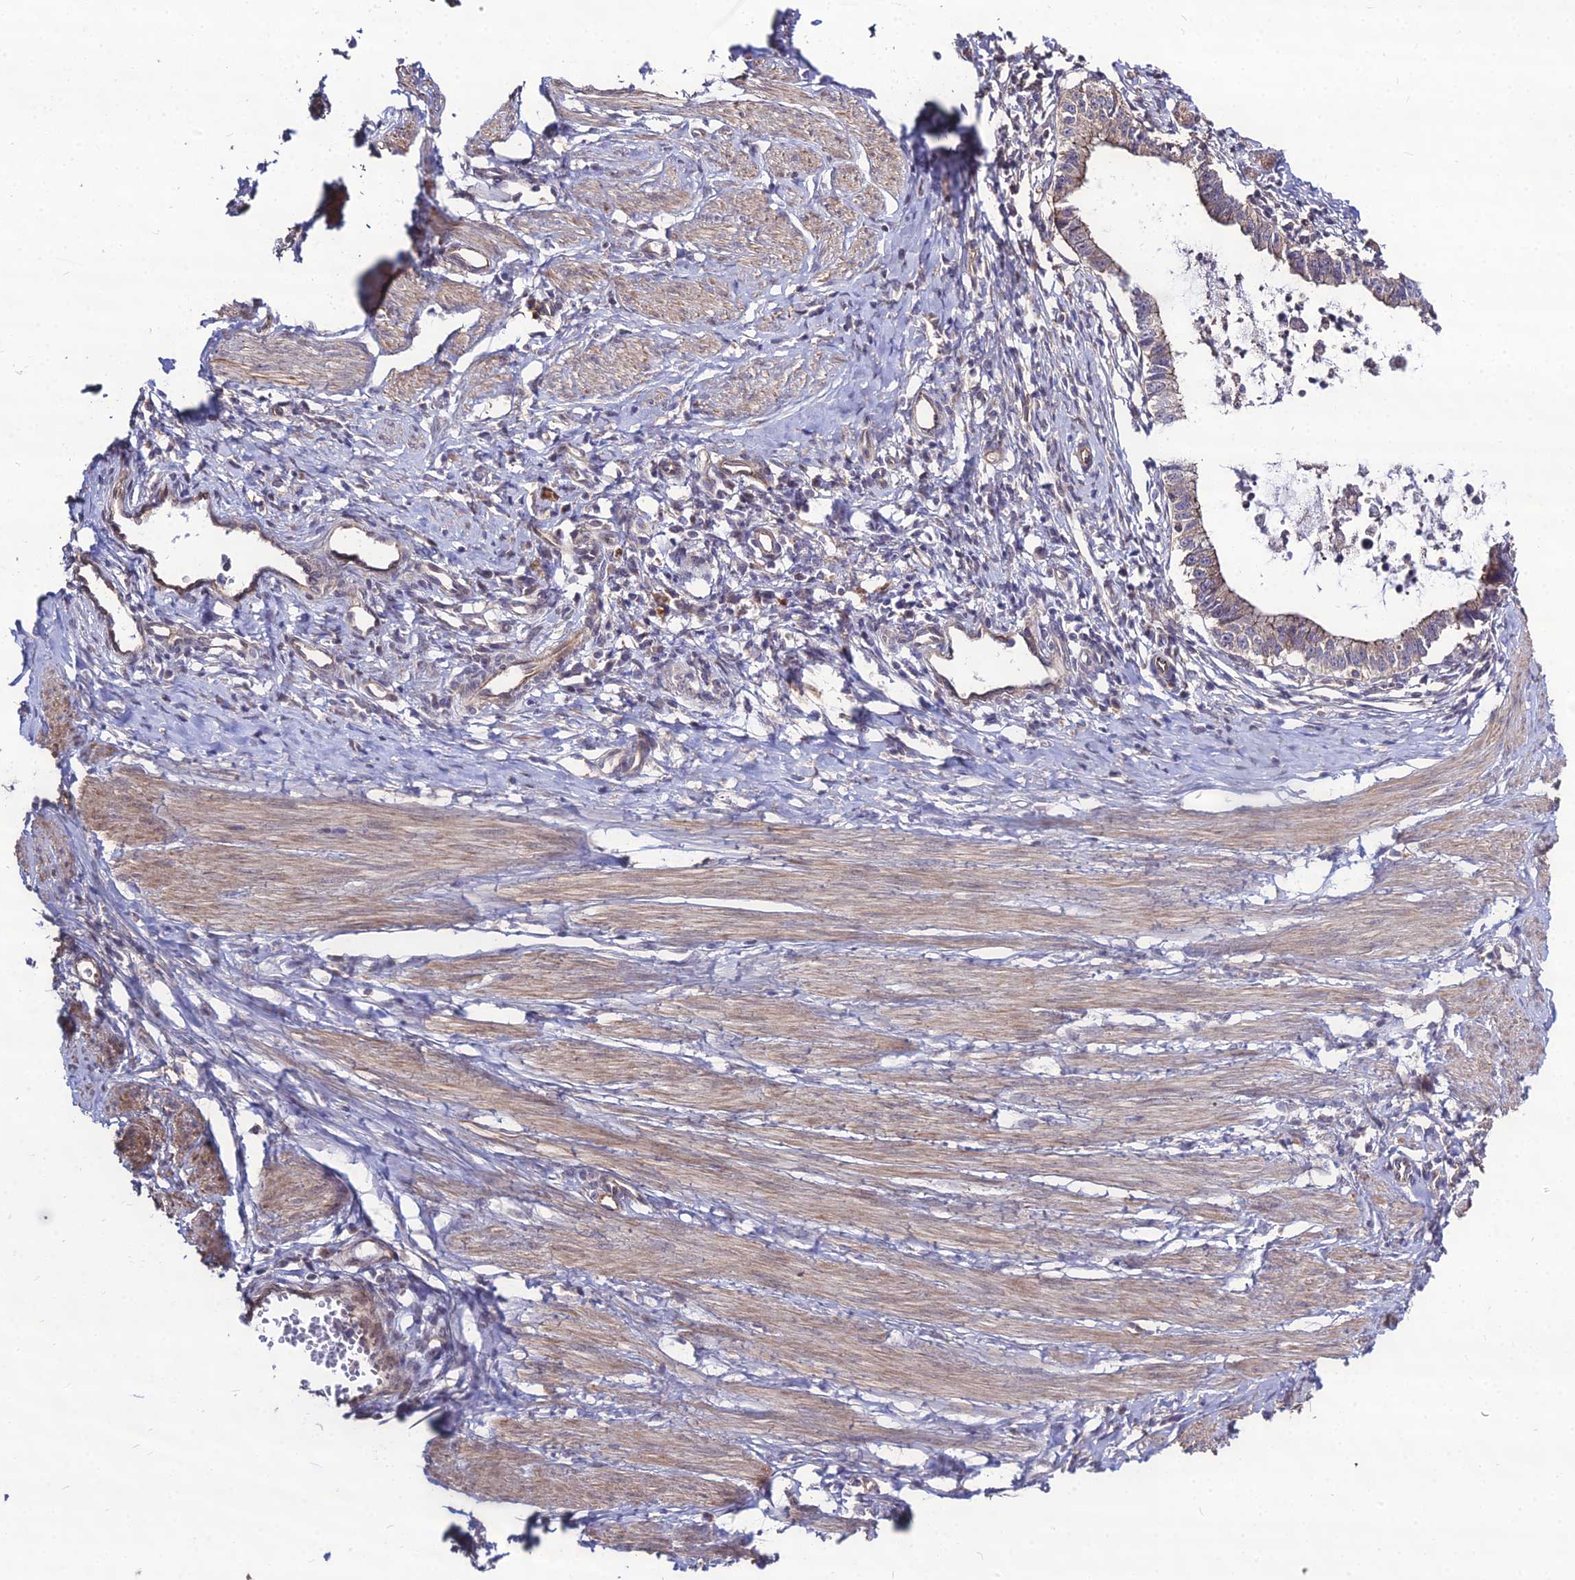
{"staining": {"intensity": "weak", "quantity": "25%-75%", "location": "cytoplasmic/membranous"}, "tissue": "cervical cancer", "cell_type": "Tumor cells", "image_type": "cancer", "snomed": [{"axis": "morphology", "description": "Adenocarcinoma, NOS"}, {"axis": "topography", "description": "Cervix"}], "caption": "This micrograph exhibits cervical cancer (adenocarcinoma) stained with immunohistochemistry to label a protein in brown. The cytoplasmic/membranous of tumor cells show weak positivity for the protein. Nuclei are counter-stained blue.", "gene": "TSPYL2", "patient": {"sex": "female", "age": 36}}